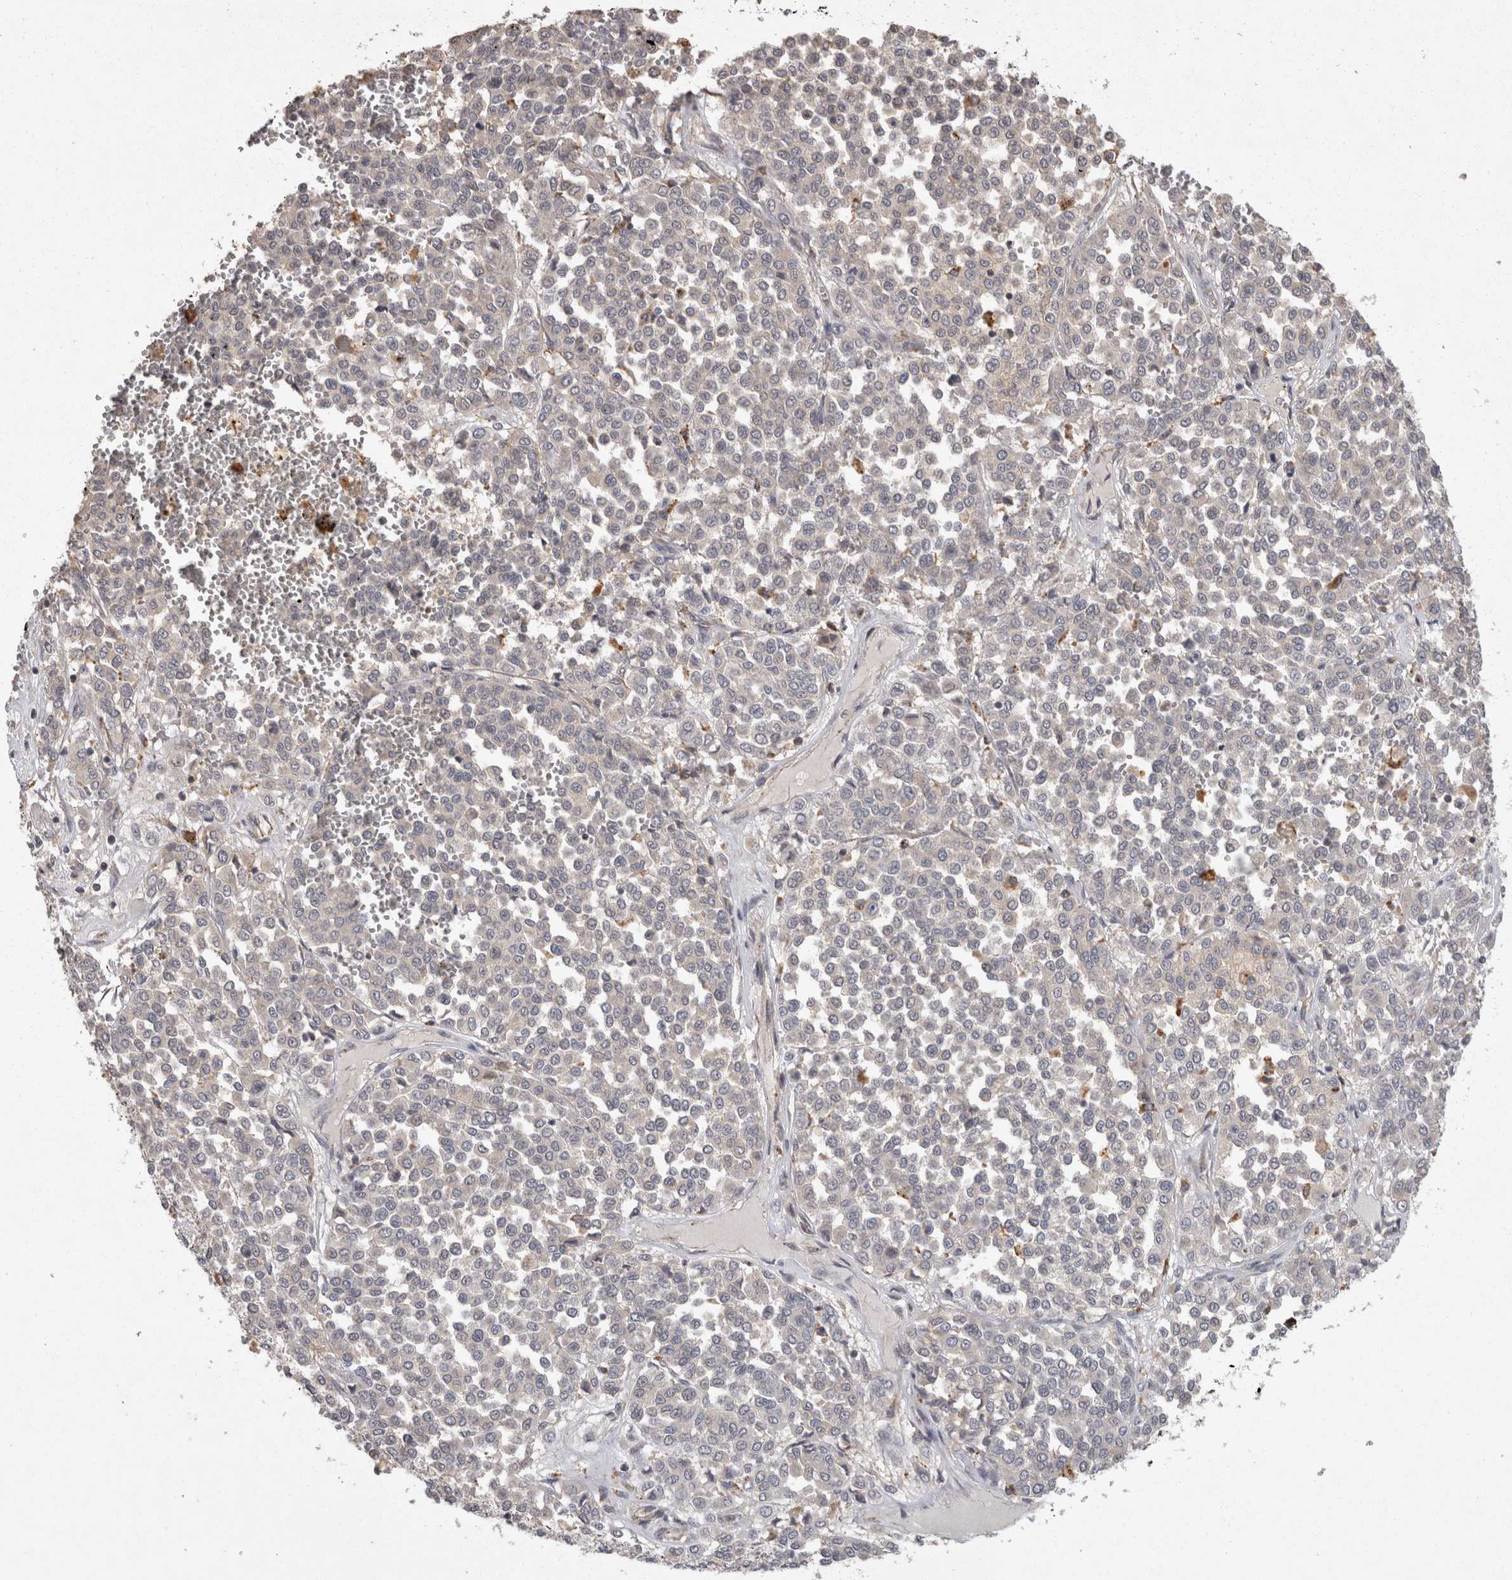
{"staining": {"intensity": "negative", "quantity": "none", "location": "none"}, "tissue": "melanoma", "cell_type": "Tumor cells", "image_type": "cancer", "snomed": [{"axis": "morphology", "description": "Malignant melanoma, Metastatic site"}, {"axis": "topography", "description": "Pancreas"}], "caption": "The micrograph shows no significant positivity in tumor cells of melanoma. The staining was performed using DAB to visualize the protein expression in brown, while the nuclei were stained in blue with hematoxylin (Magnification: 20x).", "gene": "ACAT2", "patient": {"sex": "female", "age": 30}}